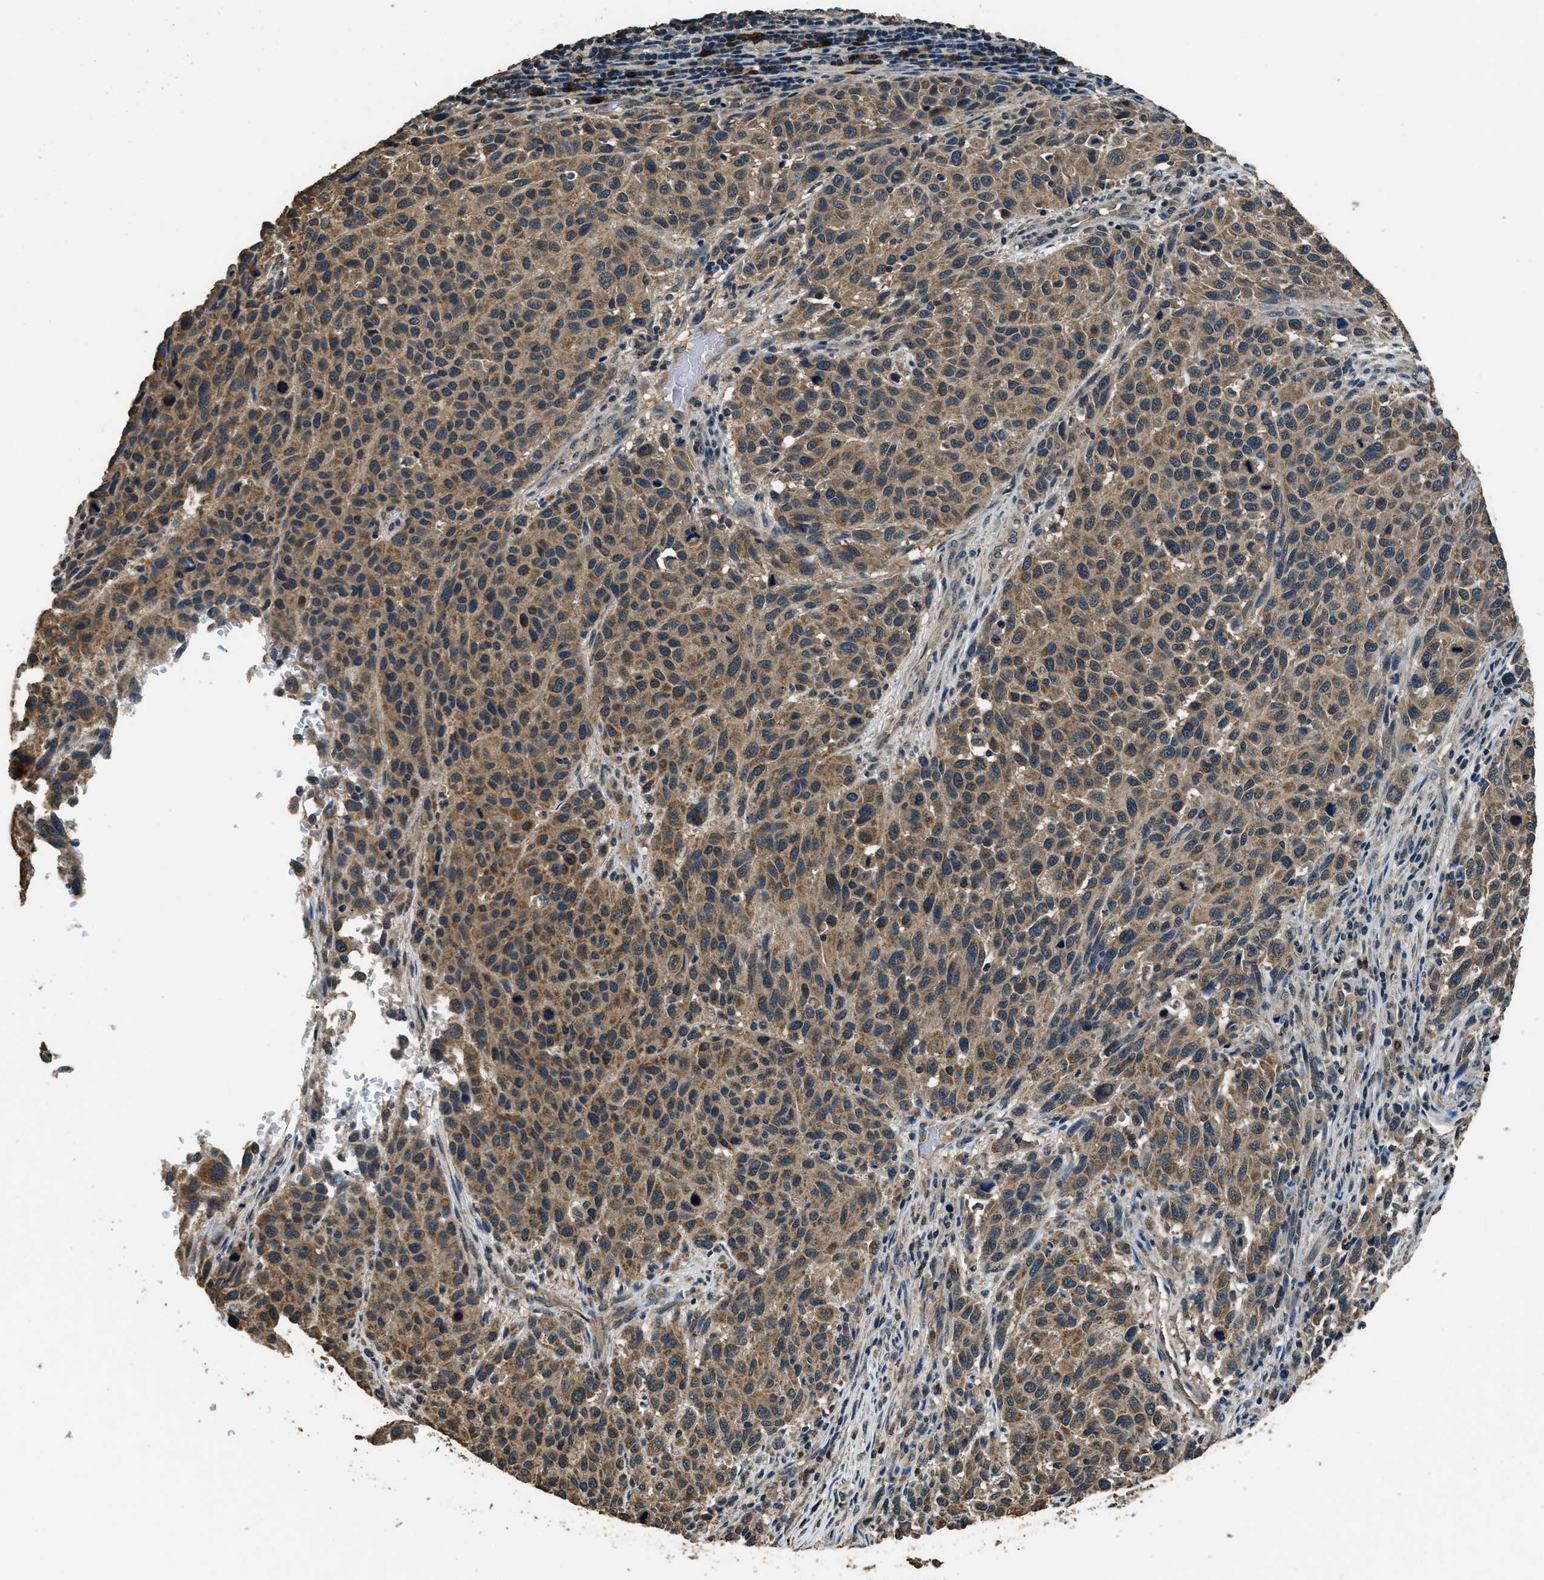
{"staining": {"intensity": "moderate", "quantity": ">75%", "location": "cytoplasmic/membranous"}, "tissue": "melanoma", "cell_type": "Tumor cells", "image_type": "cancer", "snomed": [{"axis": "morphology", "description": "Malignant melanoma, Metastatic site"}, {"axis": "topography", "description": "Lymph node"}], "caption": "Melanoma stained with a brown dye demonstrates moderate cytoplasmic/membranous positive positivity in approximately >75% of tumor cells.", "gene": "SALL3", "patient": {"sex": "male", "age": 61}}